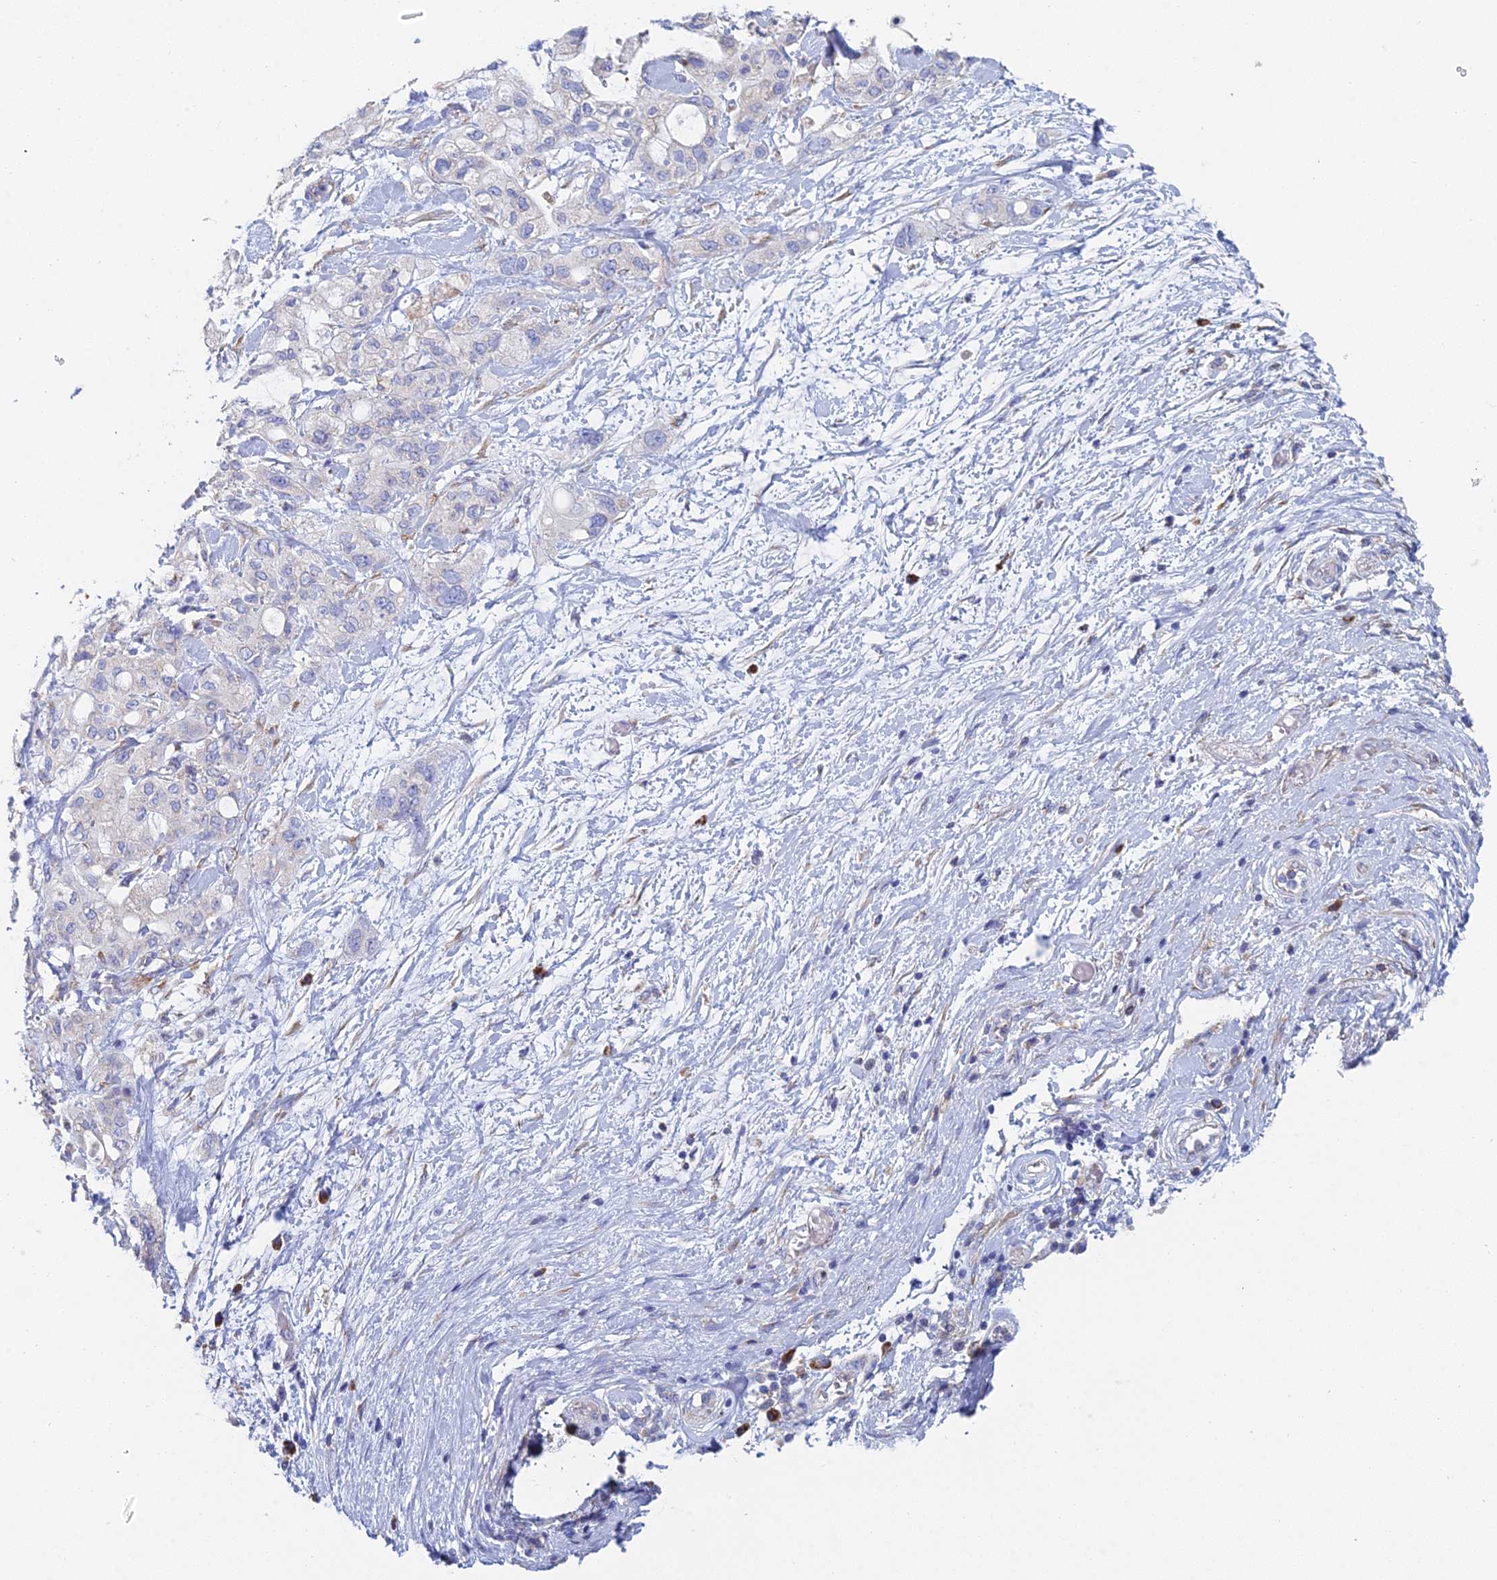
{"staining": {"intensity": "negative", "quantity": "none", "location": "none"}, "tissue": "pancreatic cancer", "cell_type": "Tumor cells", "image_type": "cancer", "snomed": [{"axis": "morphology", "description": "Inflammation, NOS"}, {"axis": "morphology", "description": "Adenocarcinoma, NOS"}, {"axis": "topography", "description": "Pancreas"}], "caption": "An image of human pancreatic cancer (adenocarcinoma) is negative for staining in tumor cells.", "gene": "CRACR2B", "patient": {"sex": "female", "age": 56}}